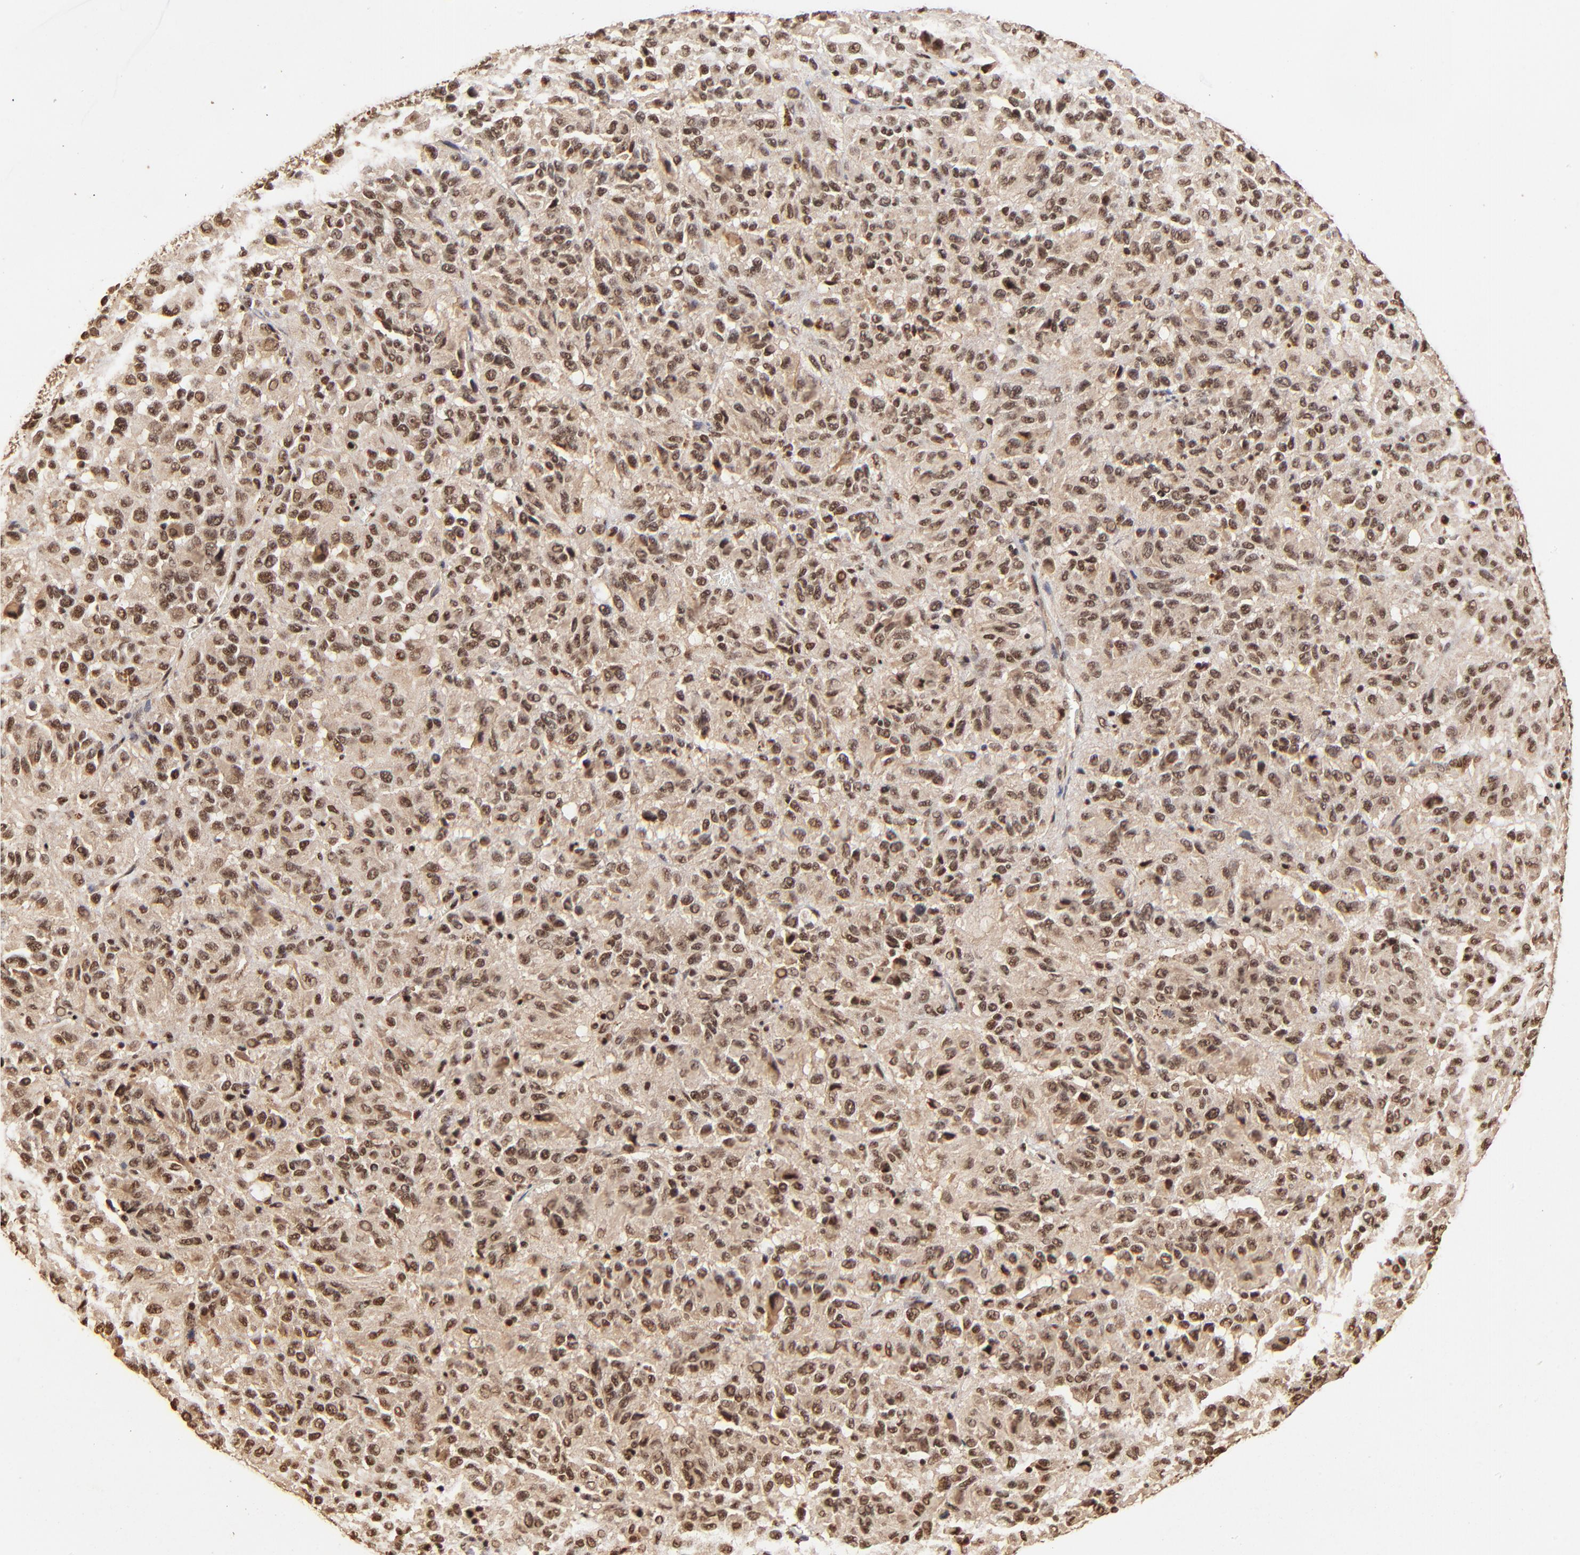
{"staining": {"intensity": "moderate", "quantity": ">75%", "location": "cytoplasmic/membranous,nuclear"}, "tissue": "melanoma", "cell_type": "Tumor cells", "image_type": "cancer", "snomed": [{"axis": "morphology", "description": "Malignant melanoma, Metastatic site"}, {"axis": "topography", "description": "Lung"}], "caption": "A brown stain labels moderate cytoplasmic/membranous and nuclear positivity of a protein in malignant melanoma (metastatic site) tumor cells.", "gene": "MED12", "patient": {"sex": "male", "age": 64}}